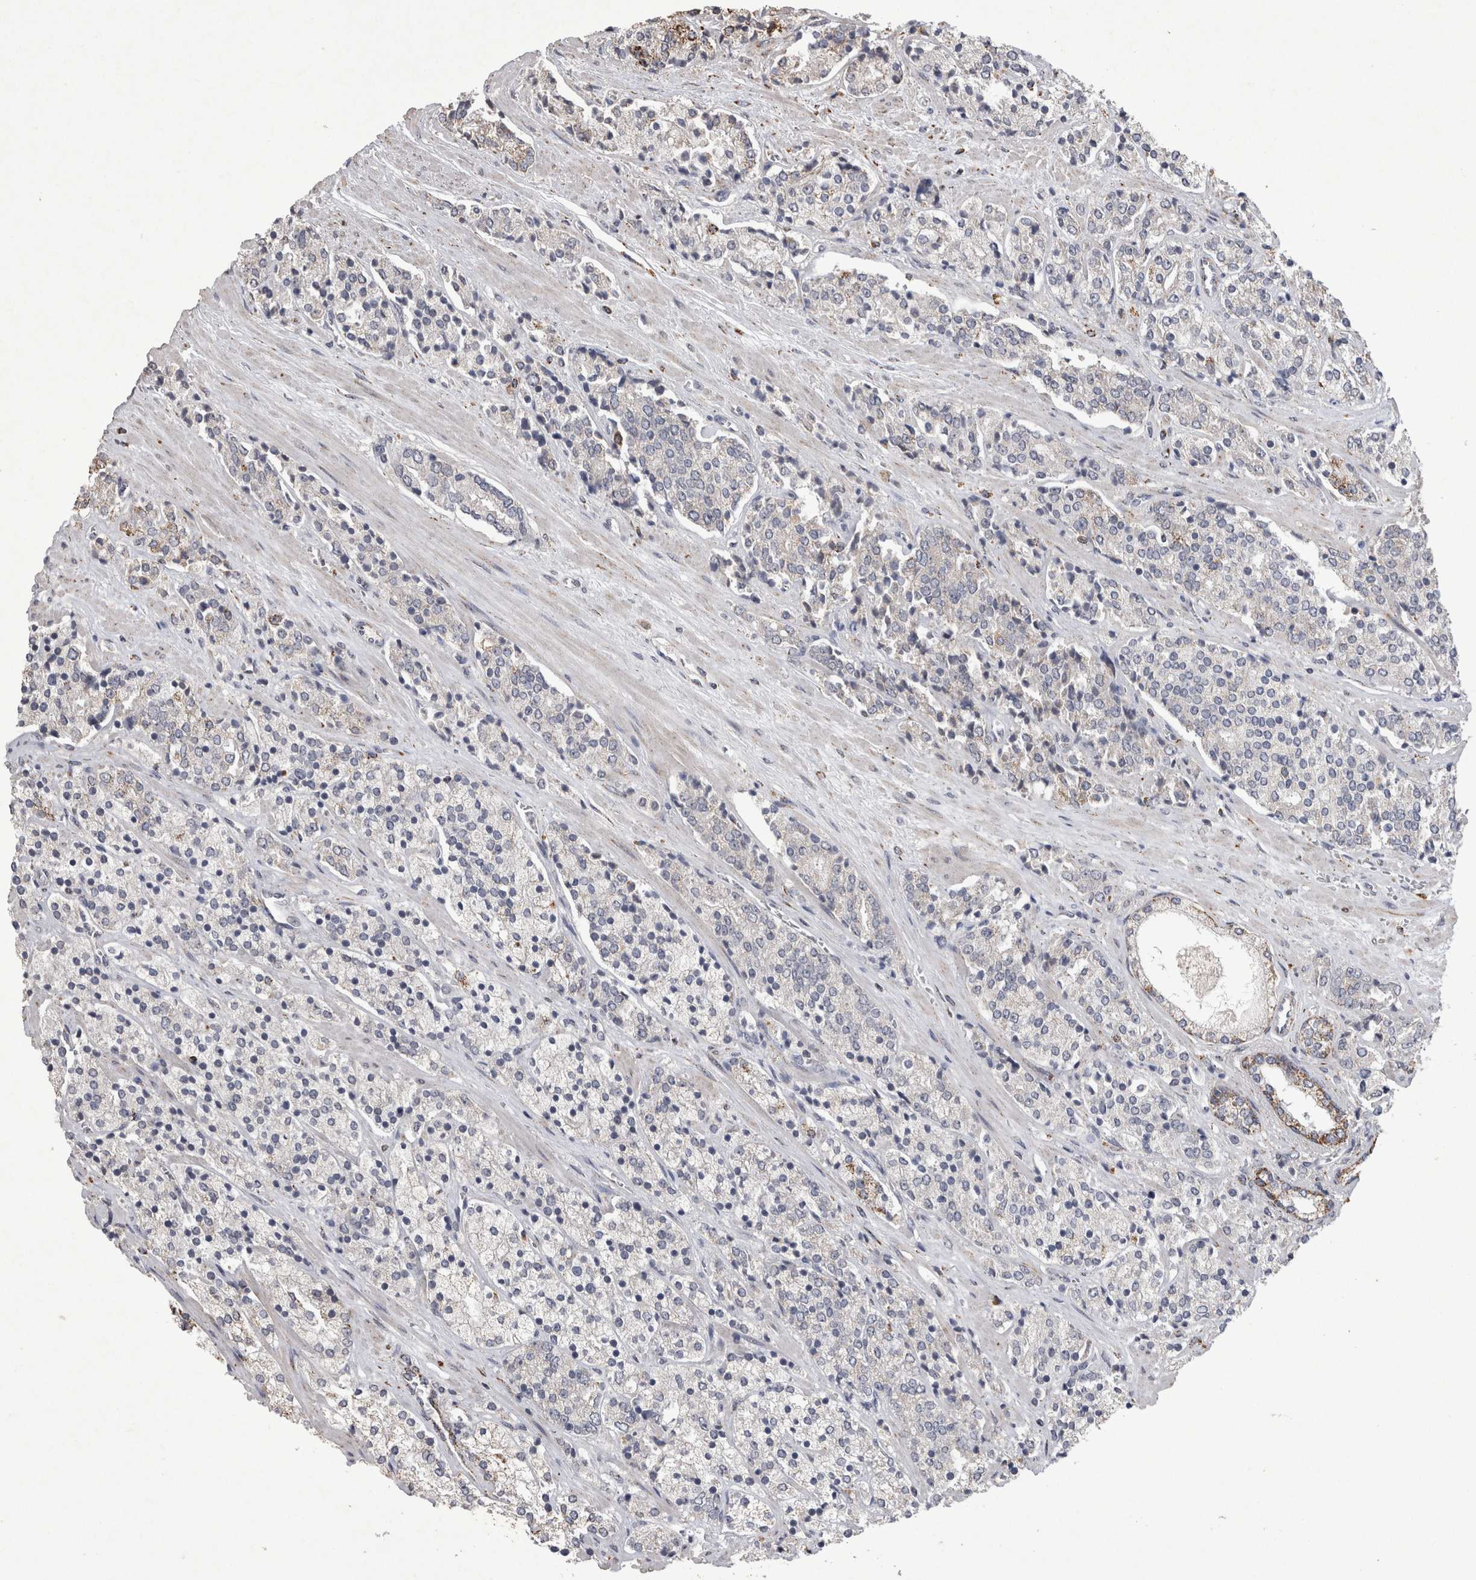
{"staining": {"intensity": "negative", "quantity": "none", "location": "none"}, "tissue": "prostate cancer", "cell_type": "Tumor cells", "image_type": "cancer", "snomed": [{"axis": "morphology", "description": "Adenocarcinoma, High grade"}, {"axis": "topography", "description": "Prostate"}], "caption": "A high-resolution histopathology image shows IHC staining of high-grade adenocarcinoma (prostate), which shows no significant expression in tumor cells.", "gene": "DKK3", "patient": {"sex": "male", "age": 71}}